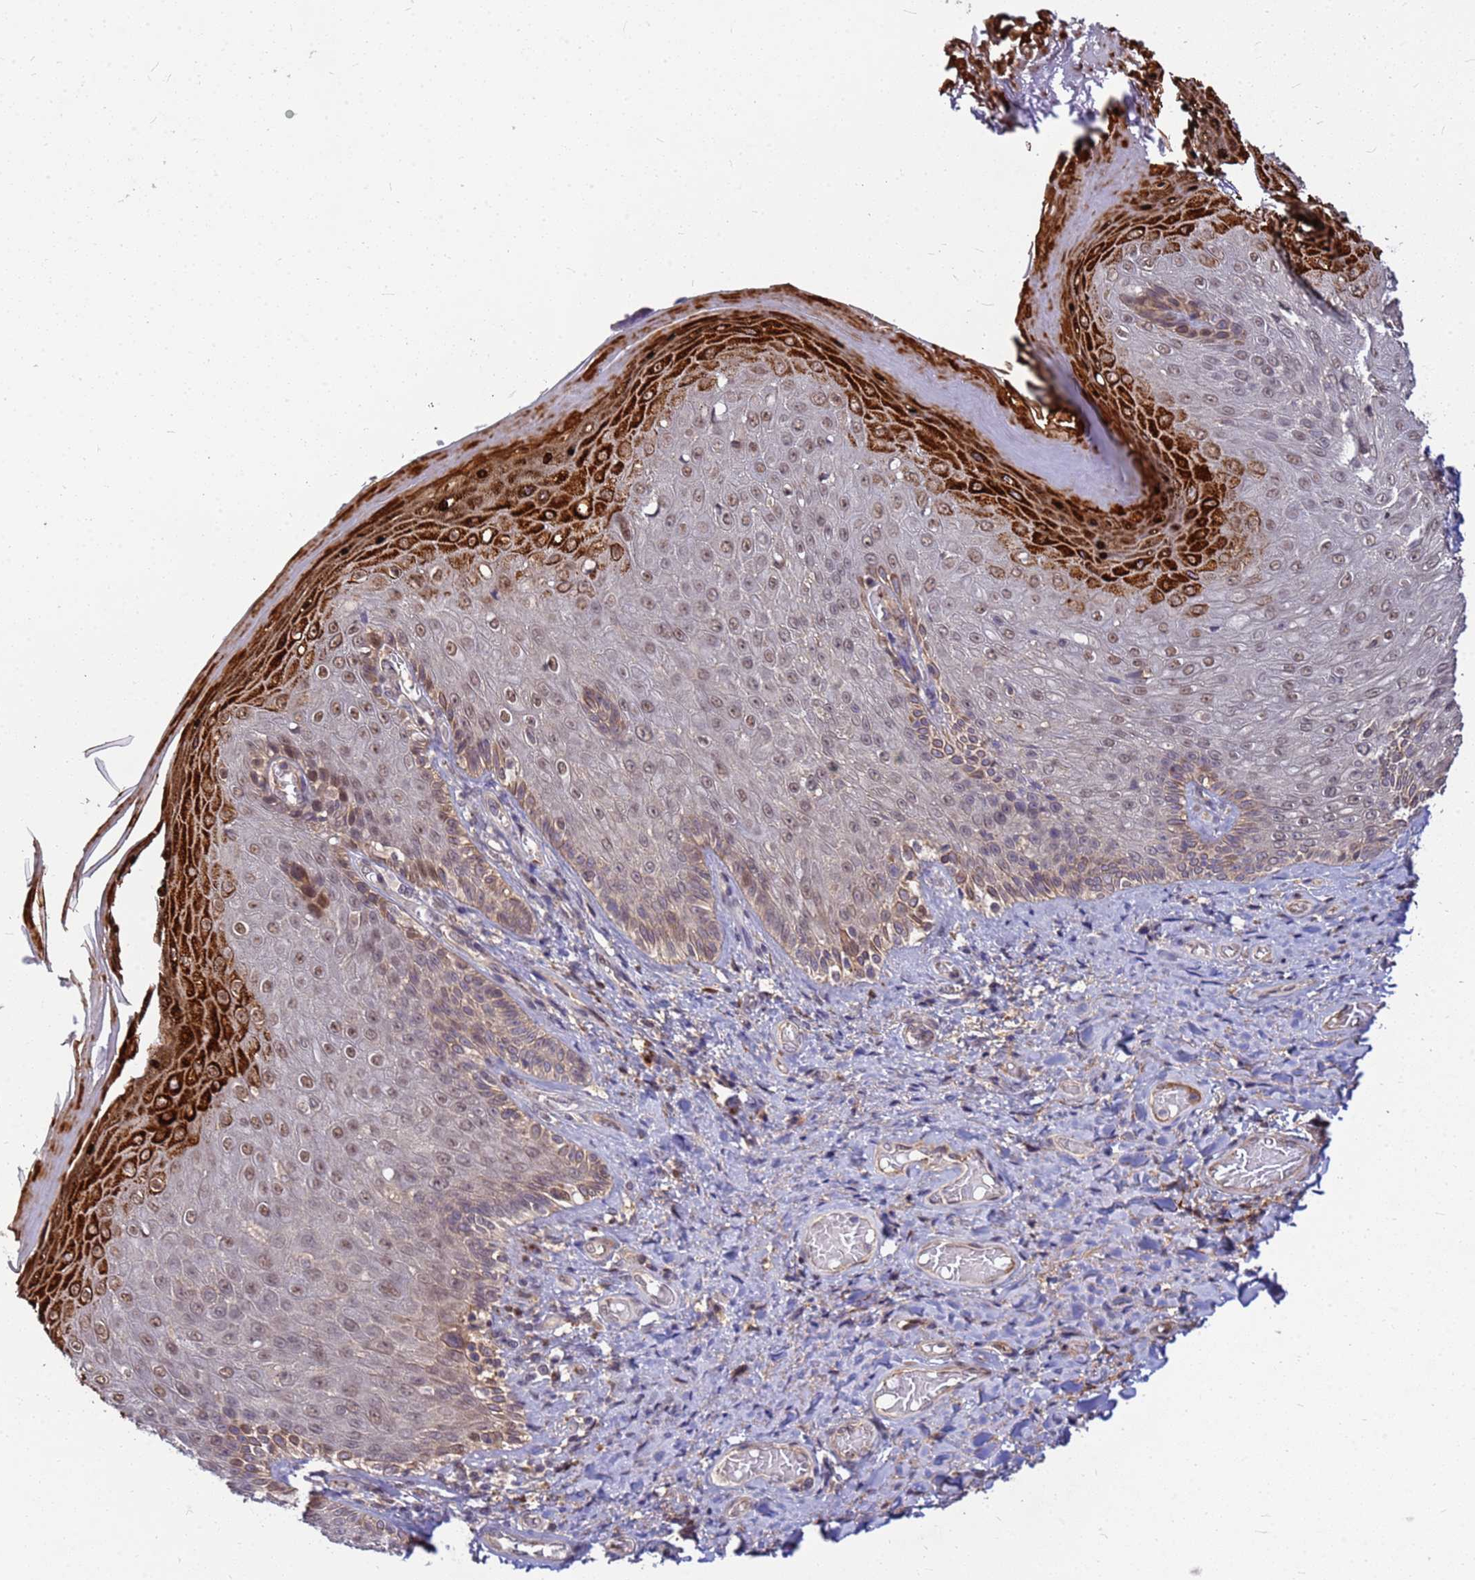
{"staining": {"intensity": "strong", "quantity": "<25%", "location": "cytoplasmic/membranous,nuclear"}, "tissue": "skin", "cell_type": "Epidermal cells", "image_type": "normal", "snomed": [{"axis": "morphology", "description": "Normal tissue, NOS"}, {"axis": "topography", "description": "Anal"}], "caption": "Skin stained for a protein (brown) reveals strong cytoplasmic/membranous,nuclear positive expression in about <25% of epidermal cells.", "gene": "DUS4L", "patient": {"sex": "female", "age": 89}}